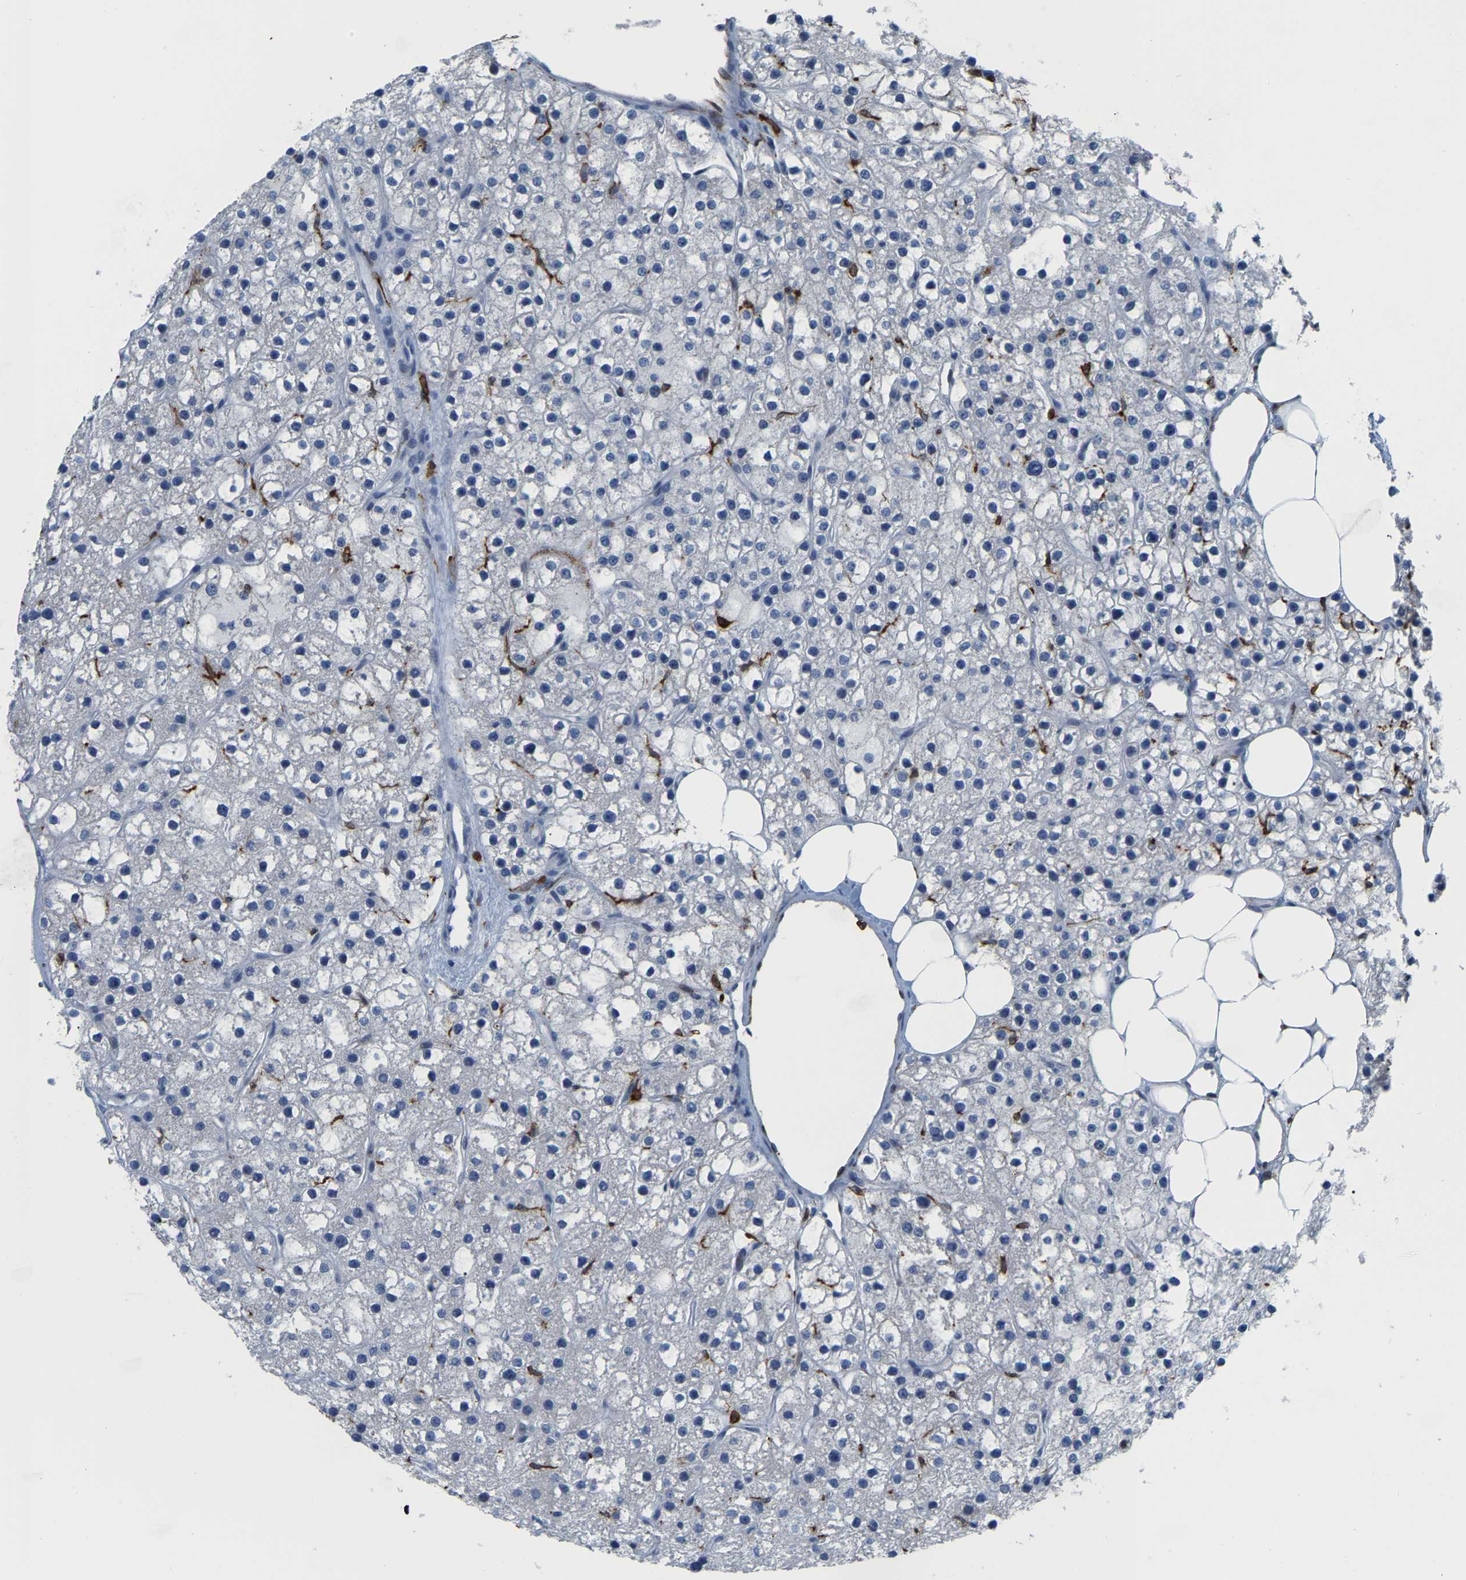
{"staining": {"intensity": "negative", "quantity": "none", "location": "none"}, "tissue": "parathyroid gland", "cell_type": "Glandular cells", "image_type": "normal", "snomed": [{"axis": "morphology", "description": "Normal tissue, NOS"}, {"axis": "morphology", "description": "Adenoma, NOS"}, {"axis": "topography", "description": "Parathyroid gland"}], "caption": "This is an immunohistochemistry image of normal parathyroid gland. There is no positivity in glandular cells.", "gene": "PTGS1", "patient": {"sex": "female", "age": 70}}